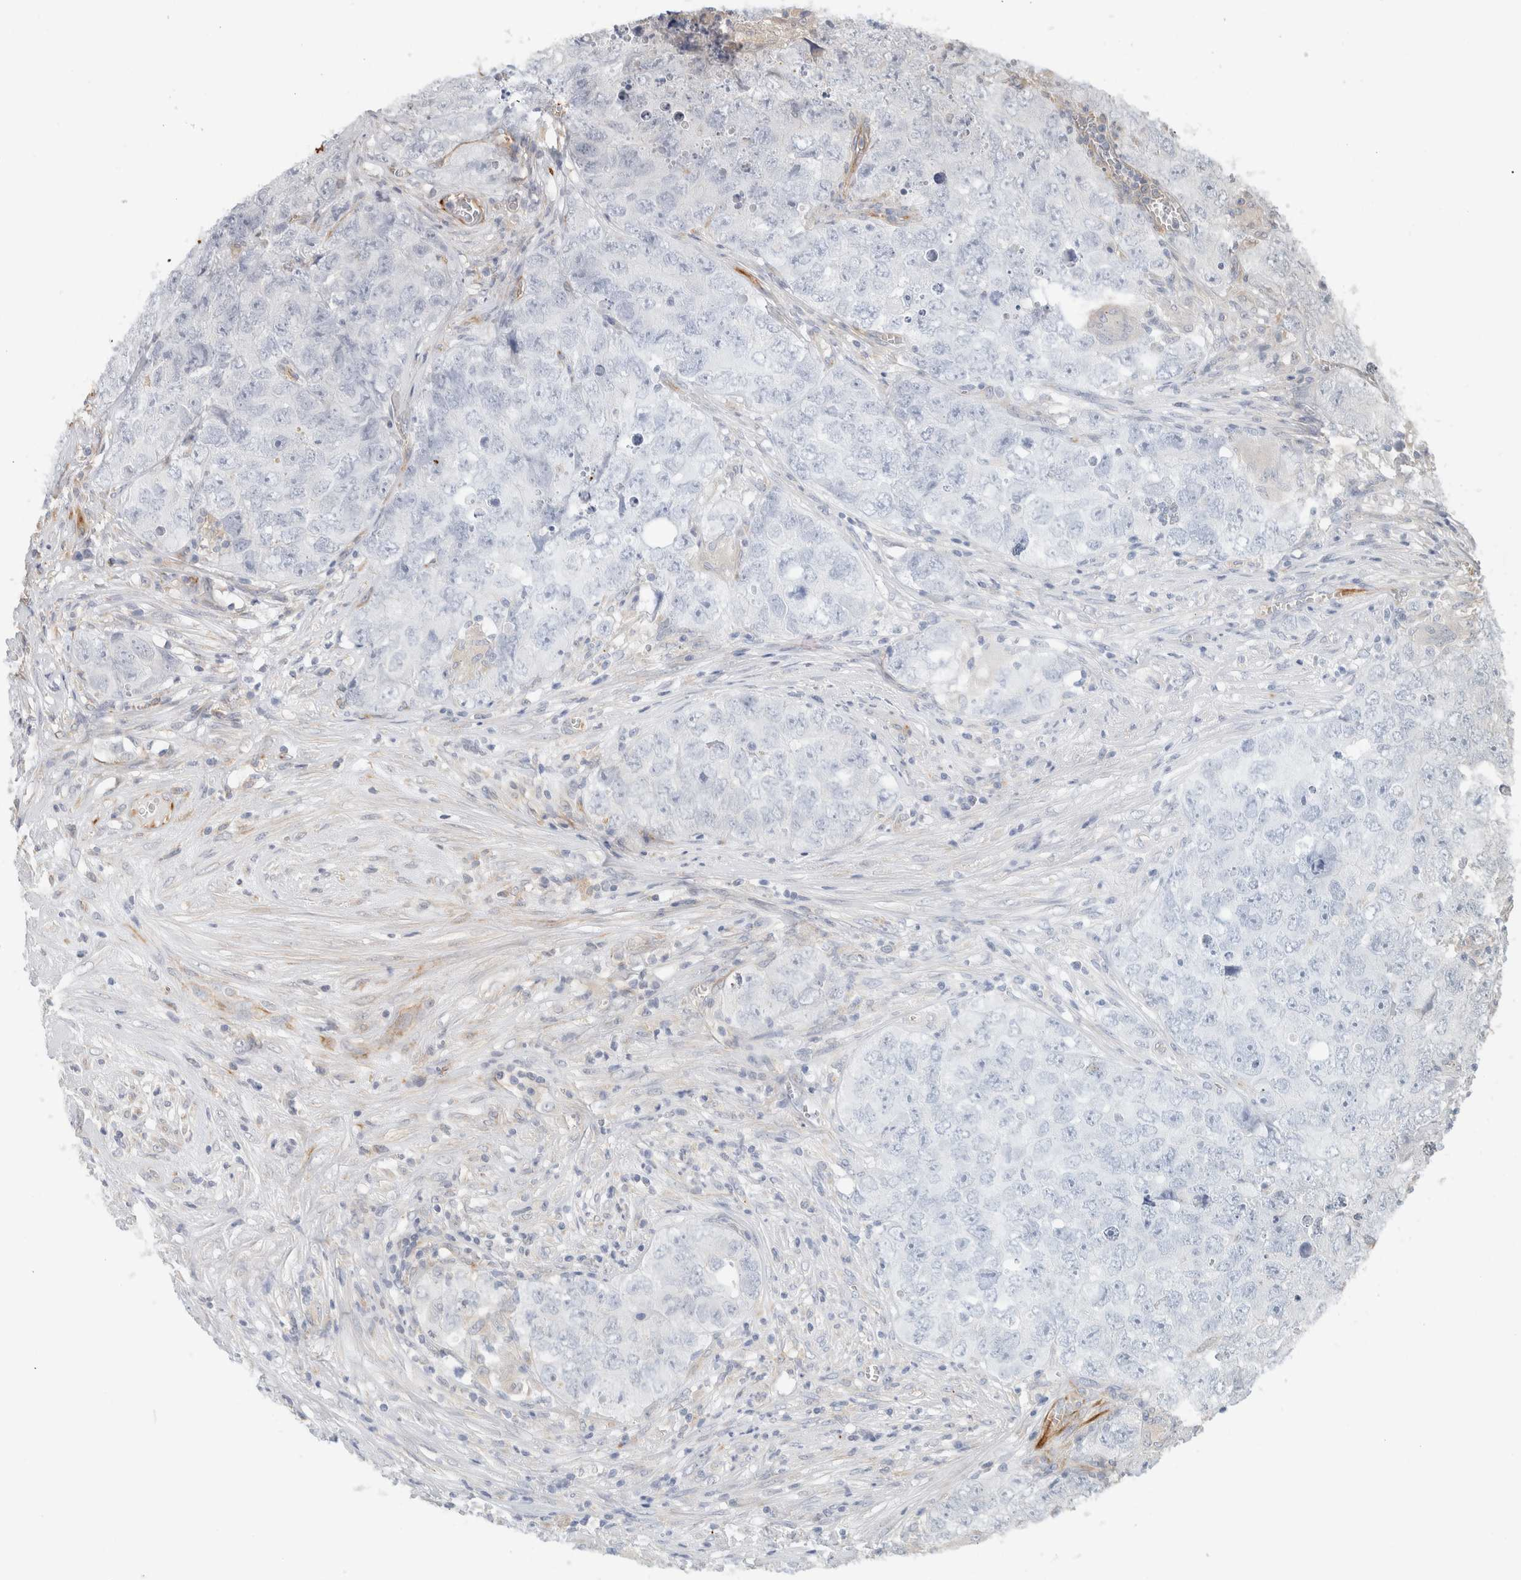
{"staining": {"intensity": "negative", "quantity": "none", "location": "none"}, "tissue": "testis cancer", "cell_type": "Tumor cells", "image_type": "cancer", "snomed": [{"axis": "morphology", "description": "Seminoma, NOS"}, {"axis": "morphology", "description": "Carcinoma, Embryonal, NOS"}, {"axis": "topography", "description": "Testis"}], "caption": "Immunohistochemistry (IHC) micrograph of human testis cancer (embryonal carcinoma) stained for a protein (brown), which reveals no expression in tumor cells. Brightfield microscopy of immunohistochemistry stained with DAB (brown) and hematoxylin (blue), captured at high magnification.", "gene": "LY86", "patient": {"sex": "male", "age": 43}}